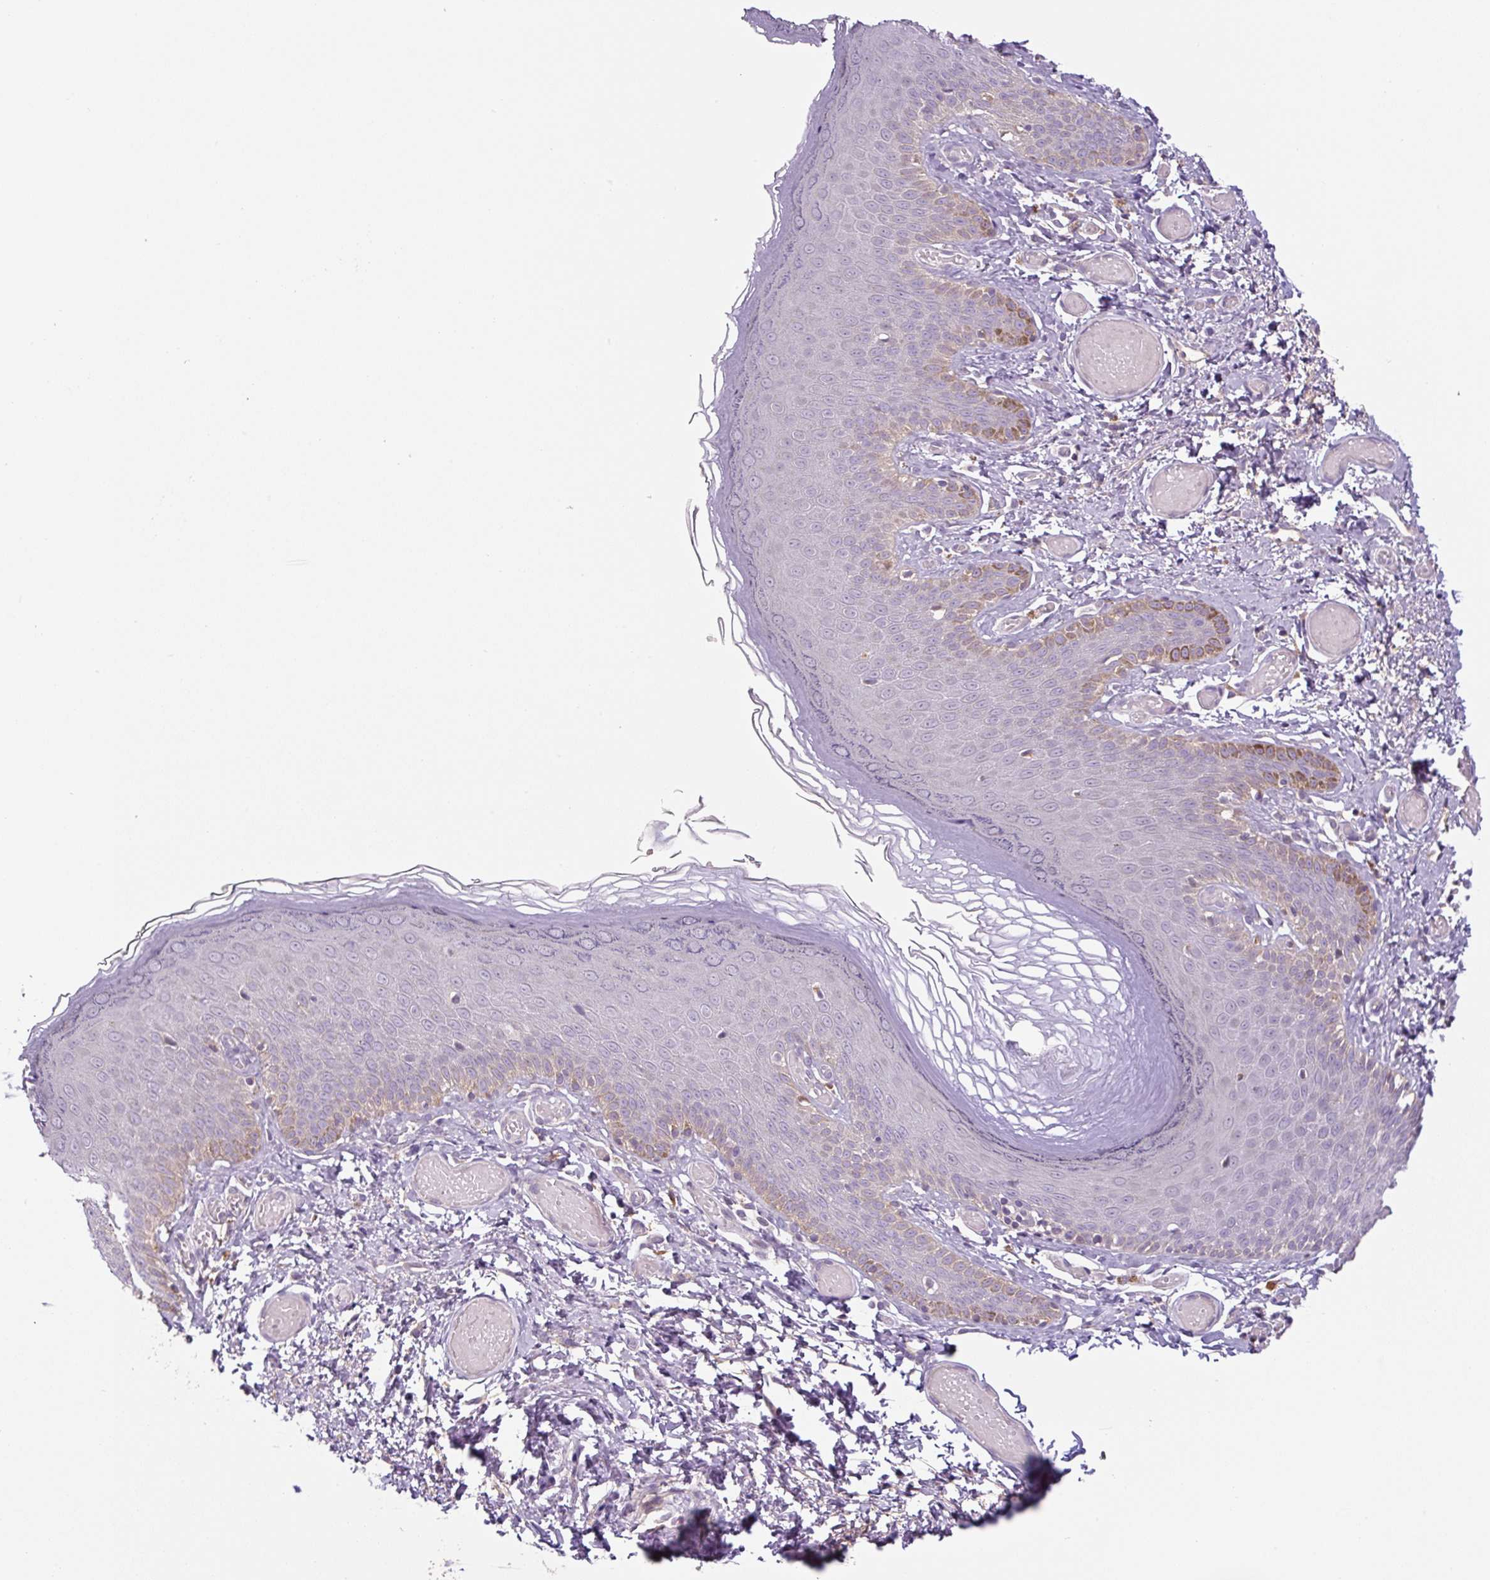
{"staining": {"intensity": "weak", "quantity": "<25%", "location": "cytoplasmic/membranous"}, "tissue": "skin", "cell_type": "Epidermal cells", "image_type": "normal", "snomed": [{"axis": "morphology", "description": "Normal tissue, NOS"}, {"axis": "topography", "description": "Anal"}], "caption": "DAB immunohistochemical staining of unremarkable human skin exhibits no significant expression in epidermal cells.", "gene": "PRKAA2", "patient": {"sex": "female", "age": 40}}